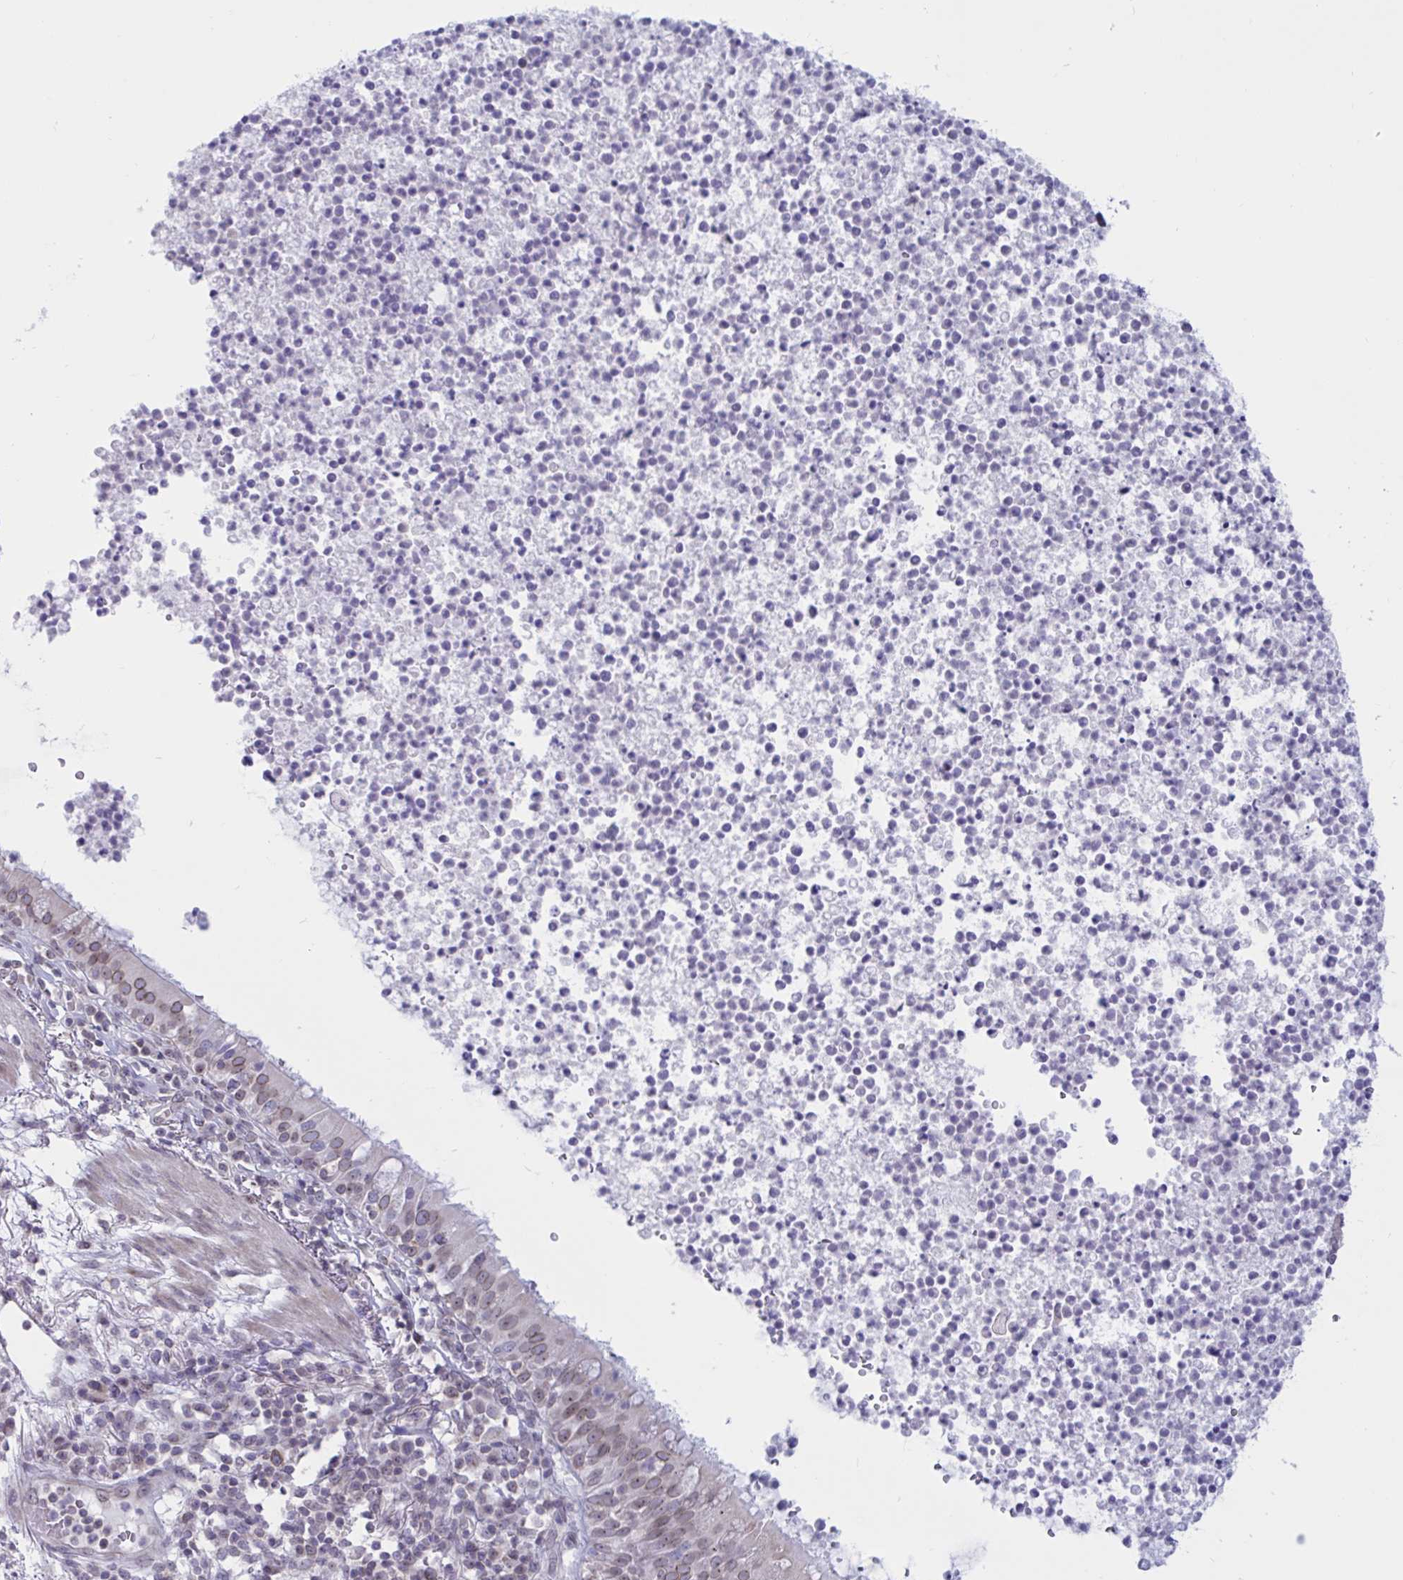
{"staining": {"intensity": "weak", "quantity": "25%-75%", "location": "cytoplasmic/membranous,nuclear"}, "tissue": "bronchus", "cell_type": "Respiratory epithelial cells", "image_type": "normal", "snomed": [{"axis": "morphology", "description": "Normal tissue, NOS"}, {"axis": "topography", "description": "Cartilage tissue"}, {"axis": "topography", "description": "Bronchus"}], "caption": "Bronchus stained for a protein exhibits weak cytoplasmic/membranous,nuclear positivity in respiratory epithelial cells. (DAB IHC, brown staining for protein, blue staining for nuclei).", "gene": "DOCK11", "patient": {"sex": "male", "age": 56}}